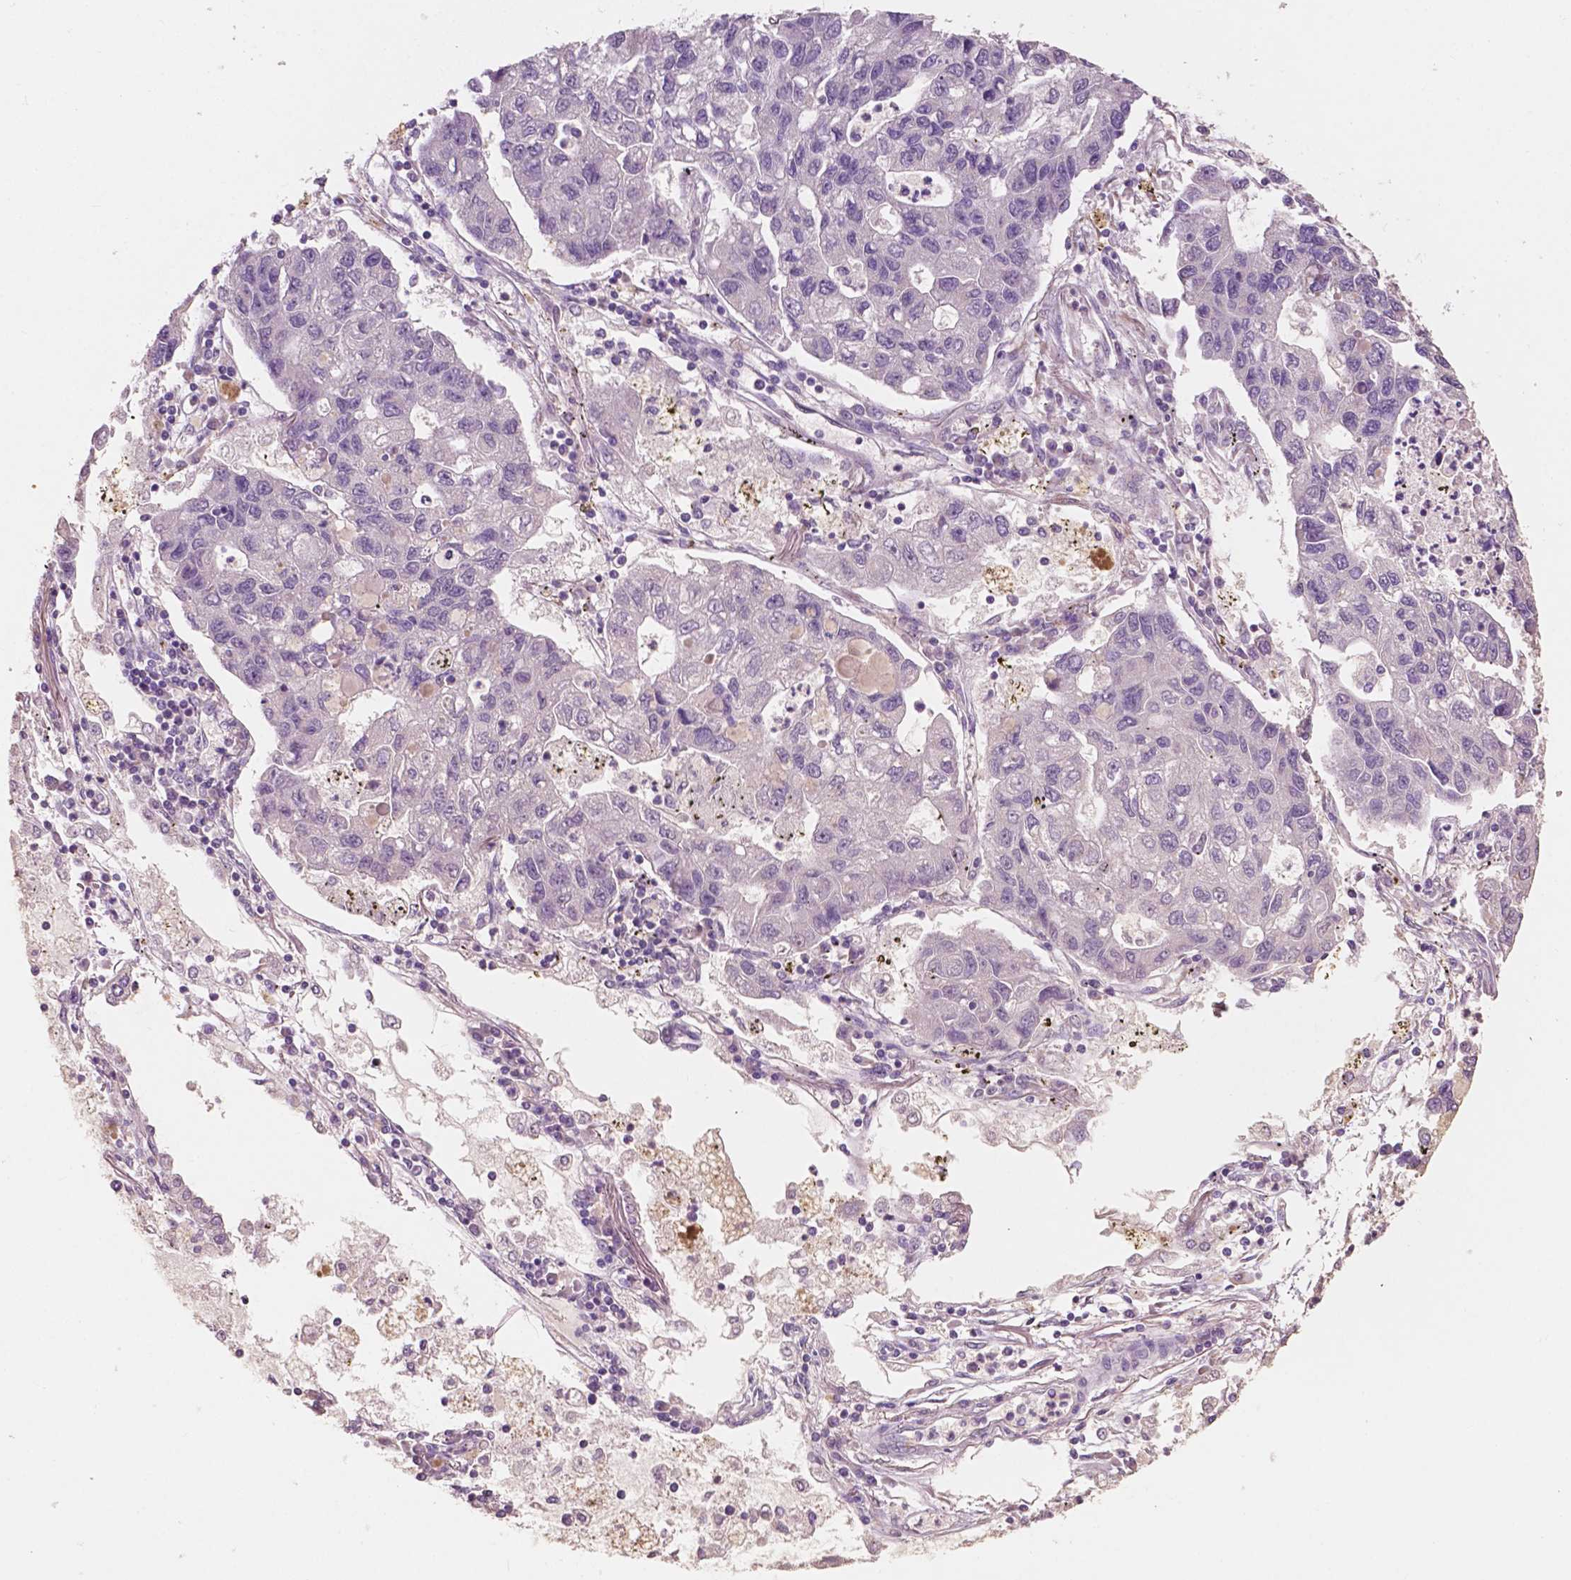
{"staining": {"intensity": "negative", "quantity": "none", "location": "none"}, "tissue": "lung cancer", "cell_type": "Tumor cells", "image_type": "cancer", "snomed": [{"axis": "morphology", "description": "Adenocarcinoma, NOS"}, {"axis": "topography", "description": "Bronchus"}, {"axis": "topography", "description": "Lung"}], "caption": "A high-resolution photomicrograph shows immunohistochemistry (IHC) staining of lung cancer (adenocarcinoma), which demonstrates no significant positivity in tumor cells.", "gene": "CHPT1", "patient": {"sex": "female", "age": 51}}